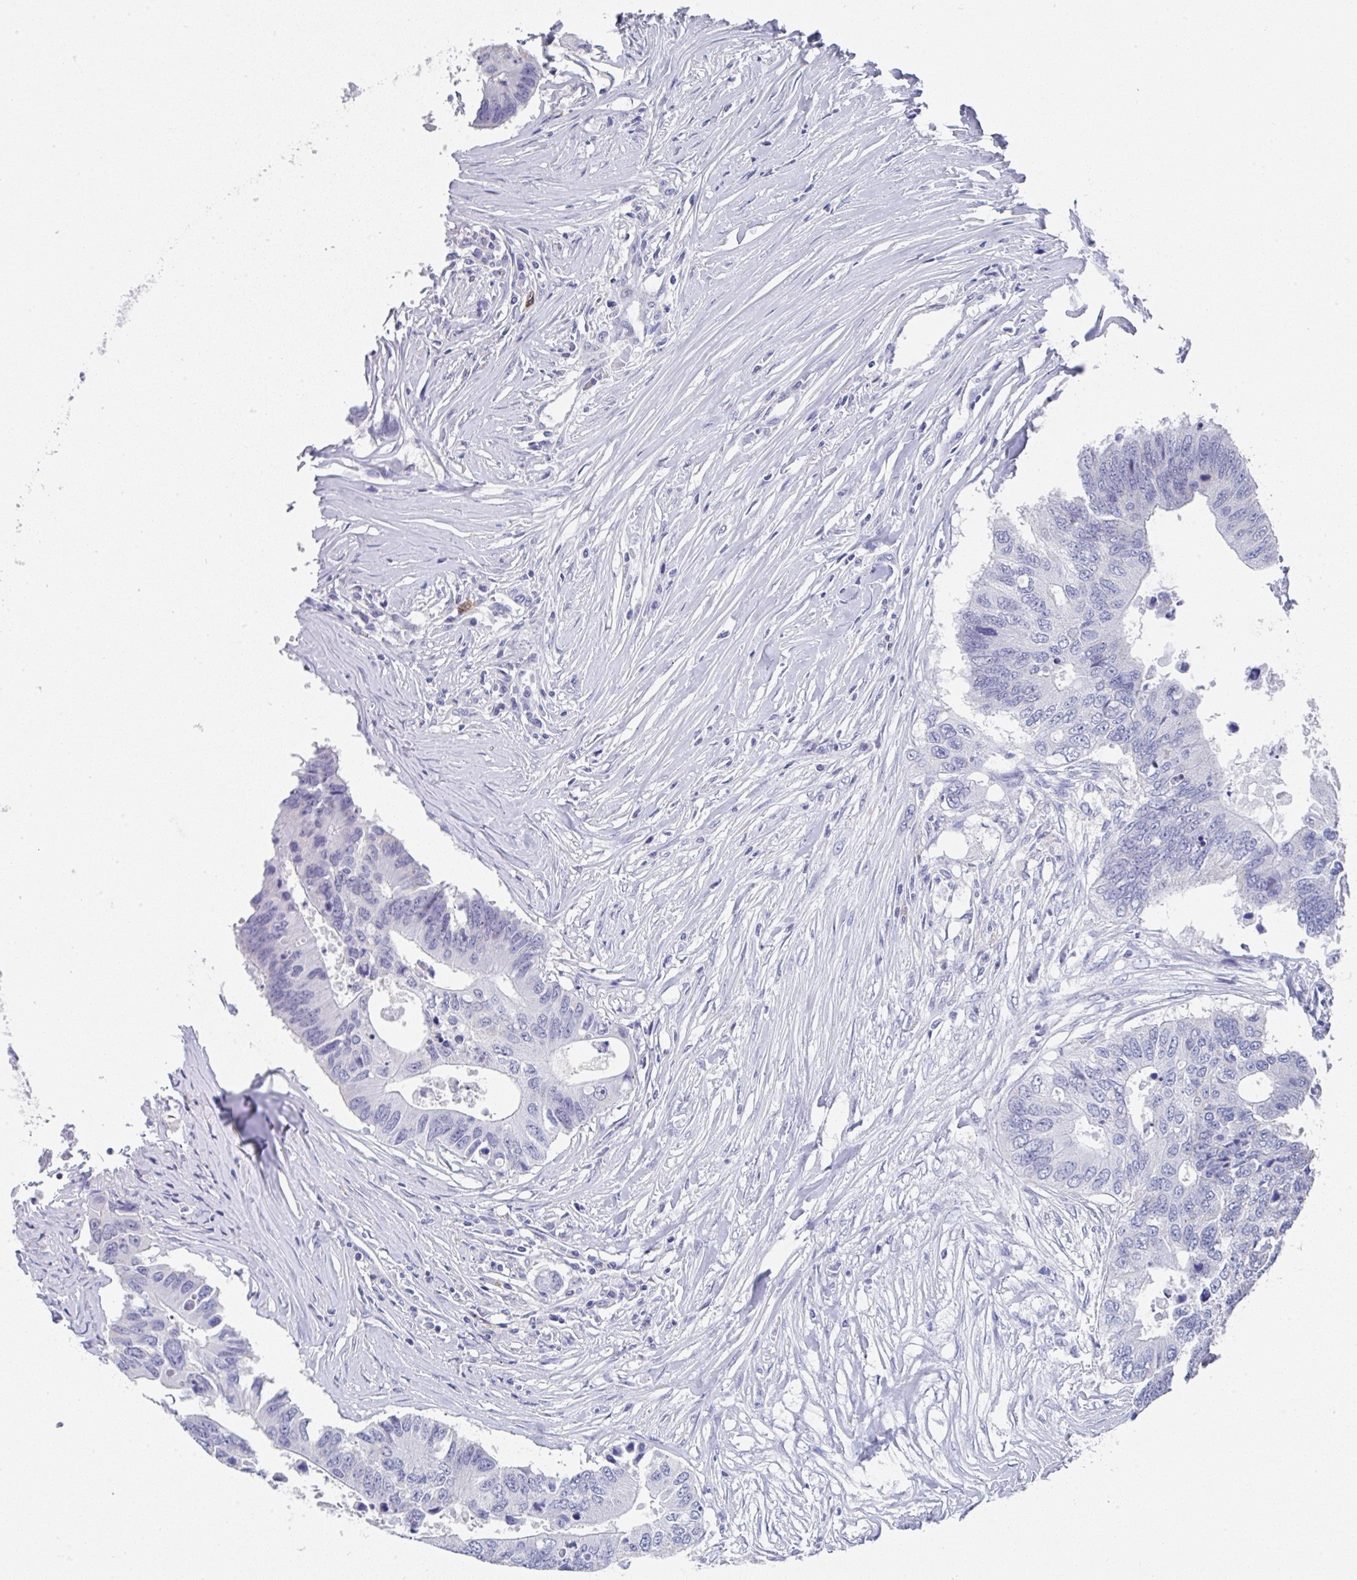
{"staining": {"intensity": "negative", "quantity": "none", "location": "none"}, "tissue": "colorectal cancer", "cell_type": "Tumor cells", "image_type": "cancer", "snomed": [{"axis": "morphology", "description": "Adenocarcinoma, NOS"}, {"axis": "topography", "description": "Colon"}], "caption": "The immunohistochemistry histopathology image has no significant staining in tumor cells of colorectal cancer tissue.", "gene": "TNFRSF8", "patient": {"sex": "male", "age": 71}}